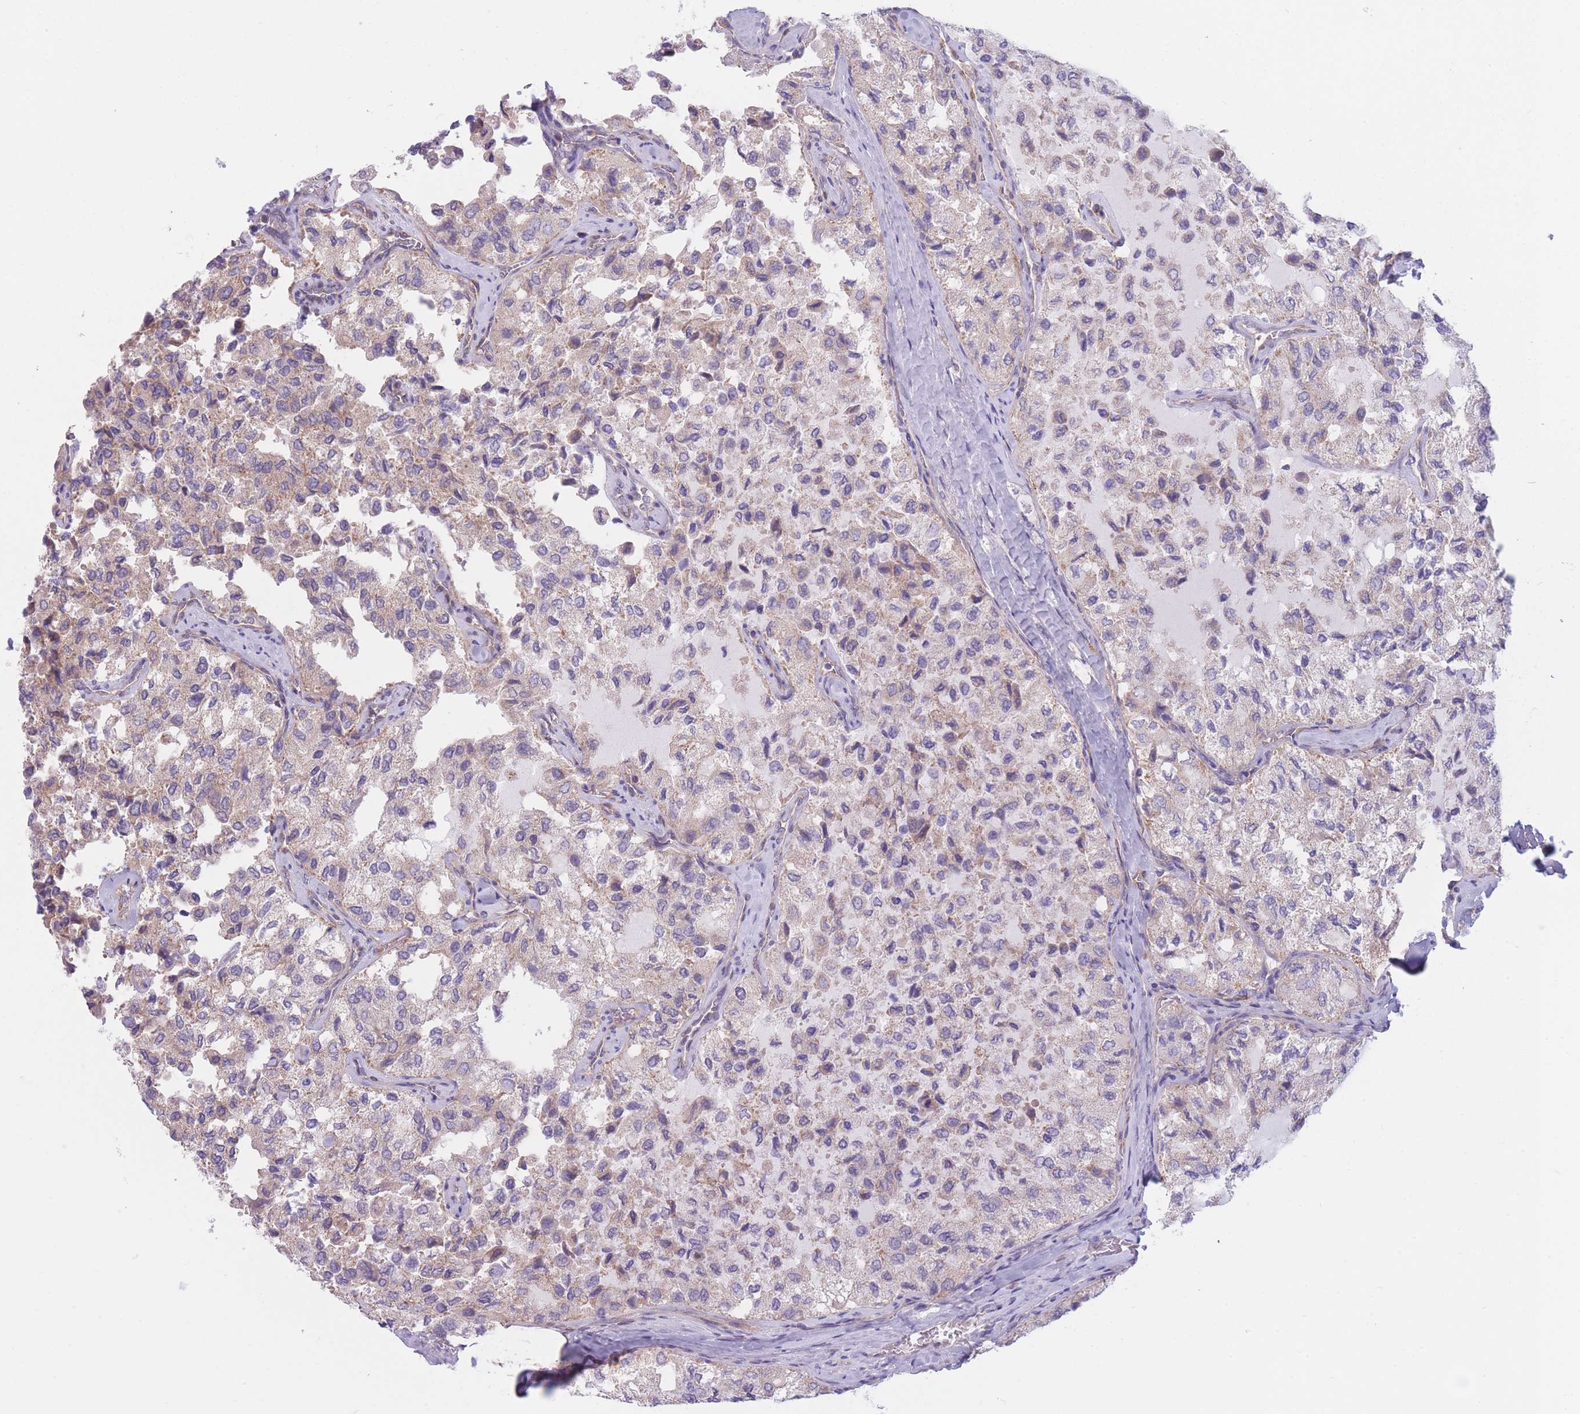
{"staining": {"intensity": "weak", "quantity": "<25%", "location": "cytoplasmic/membranous"}, "tissue": "thyroid cancer", "cell_type": "Tumor cells", "image_type": "cancer", "snomed": [{"axis": "morphology", "description": "Follicular adenoma carcinoma, NOS"}, {"axis": "topography", "description": "Thyroid gland"}], "caption": "IHC of human thyroid cancer demonstrates no expression in tumor cells.", "gene": "SERPINB3", "patient": {"sex": "male", "age": 75}}